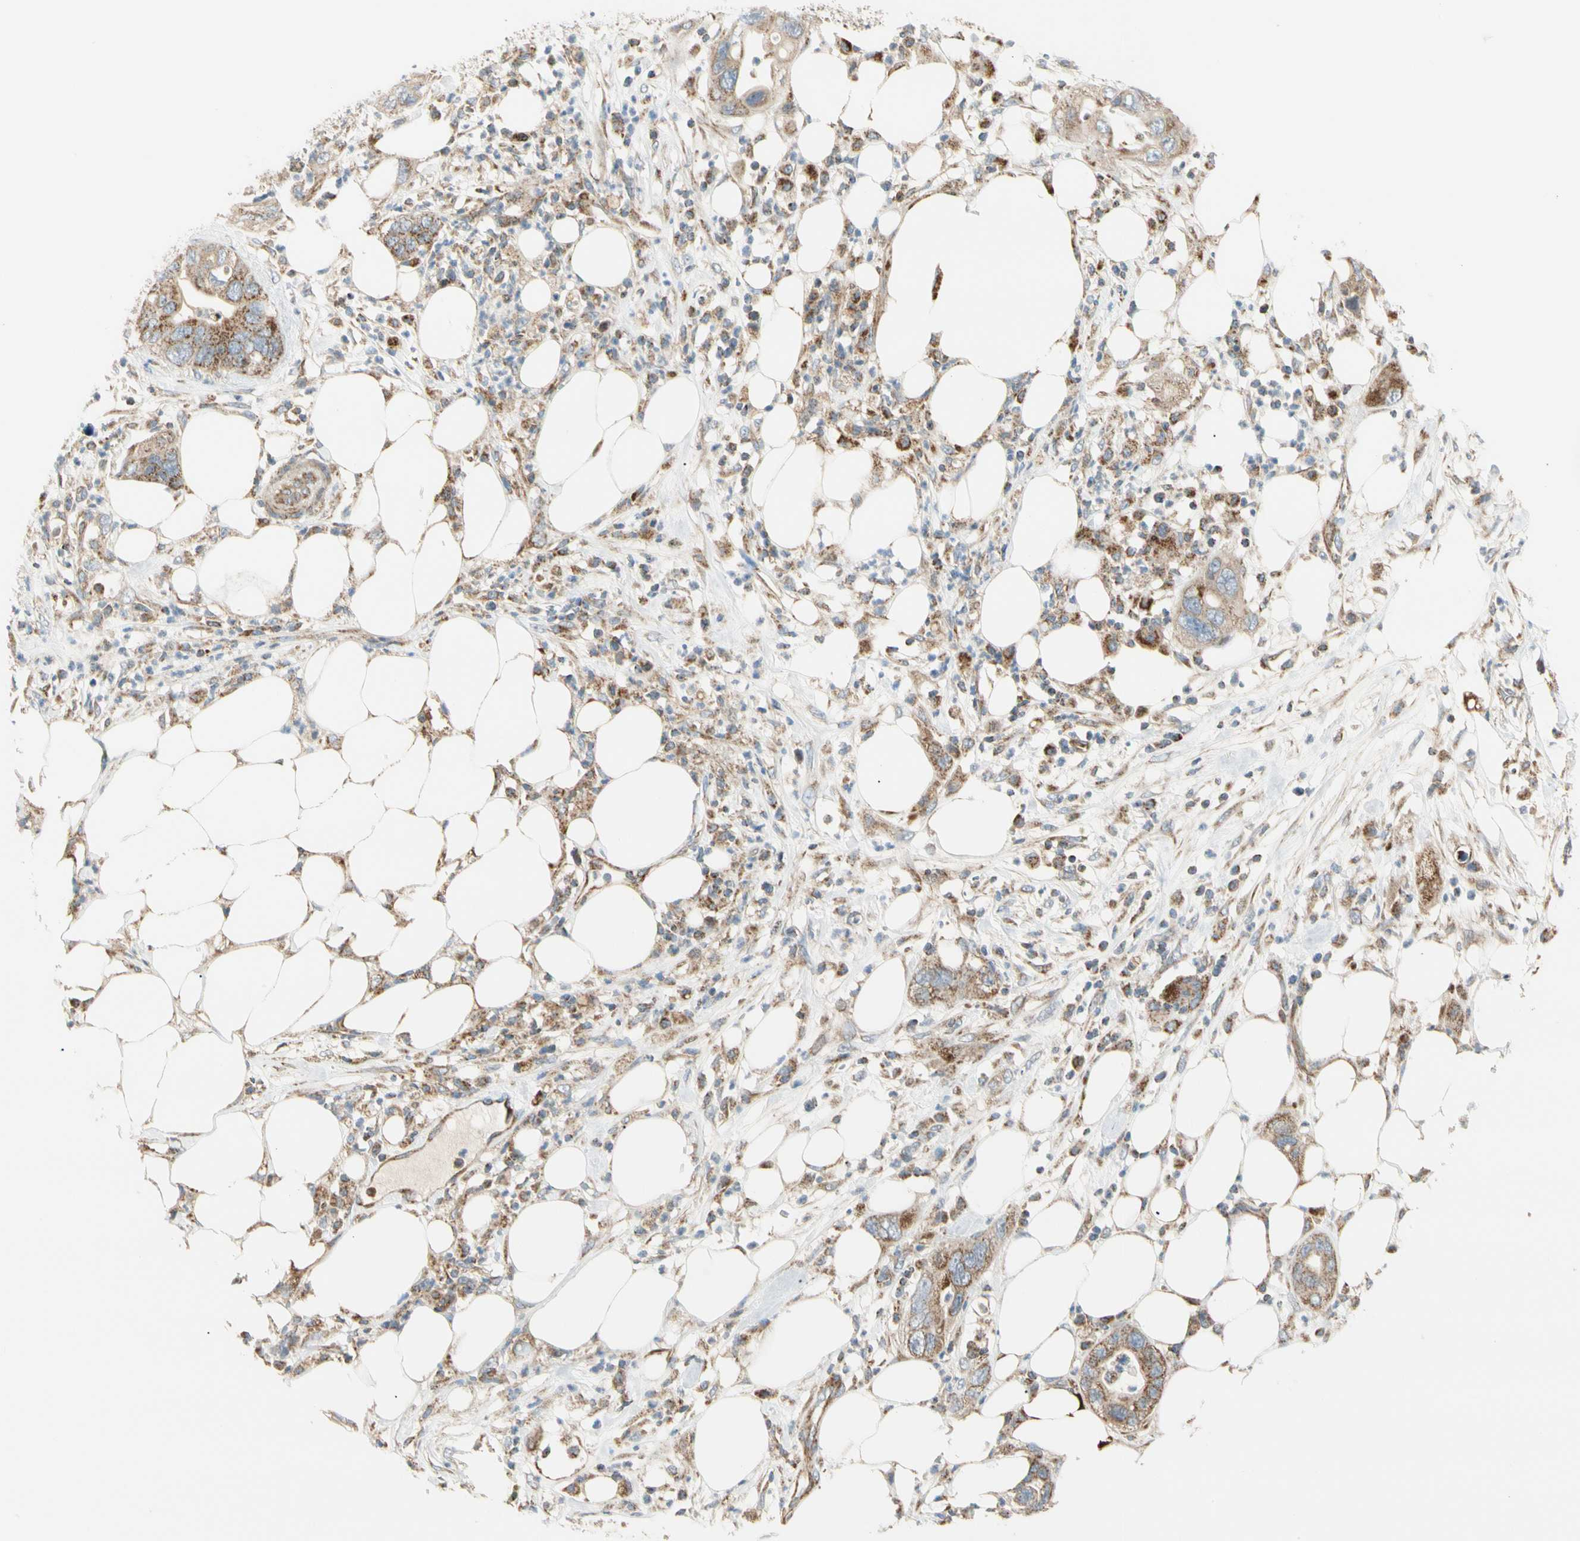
{"staining": {"intensity": "moderate", "quantity": ">75%", "location": "cytoplasmic/membranous"}, "tissue": "pancreatic cancer", "cell_type": "Tumor cells", "image_type": "cancer", "snomed": [{"axis": "morphology", "description": "Adenocarcinoma, NOS"}, {"axis": "topography", "description": "Pancreas"}], "caption": "An image of pancreatic adenocarcinoma stained for a protein reveals moderate cytoplasmic/membranous brown staining in tumor cells.", "gene": "TBC1D10A", "patient": {"sex": "female", "age": 71}}